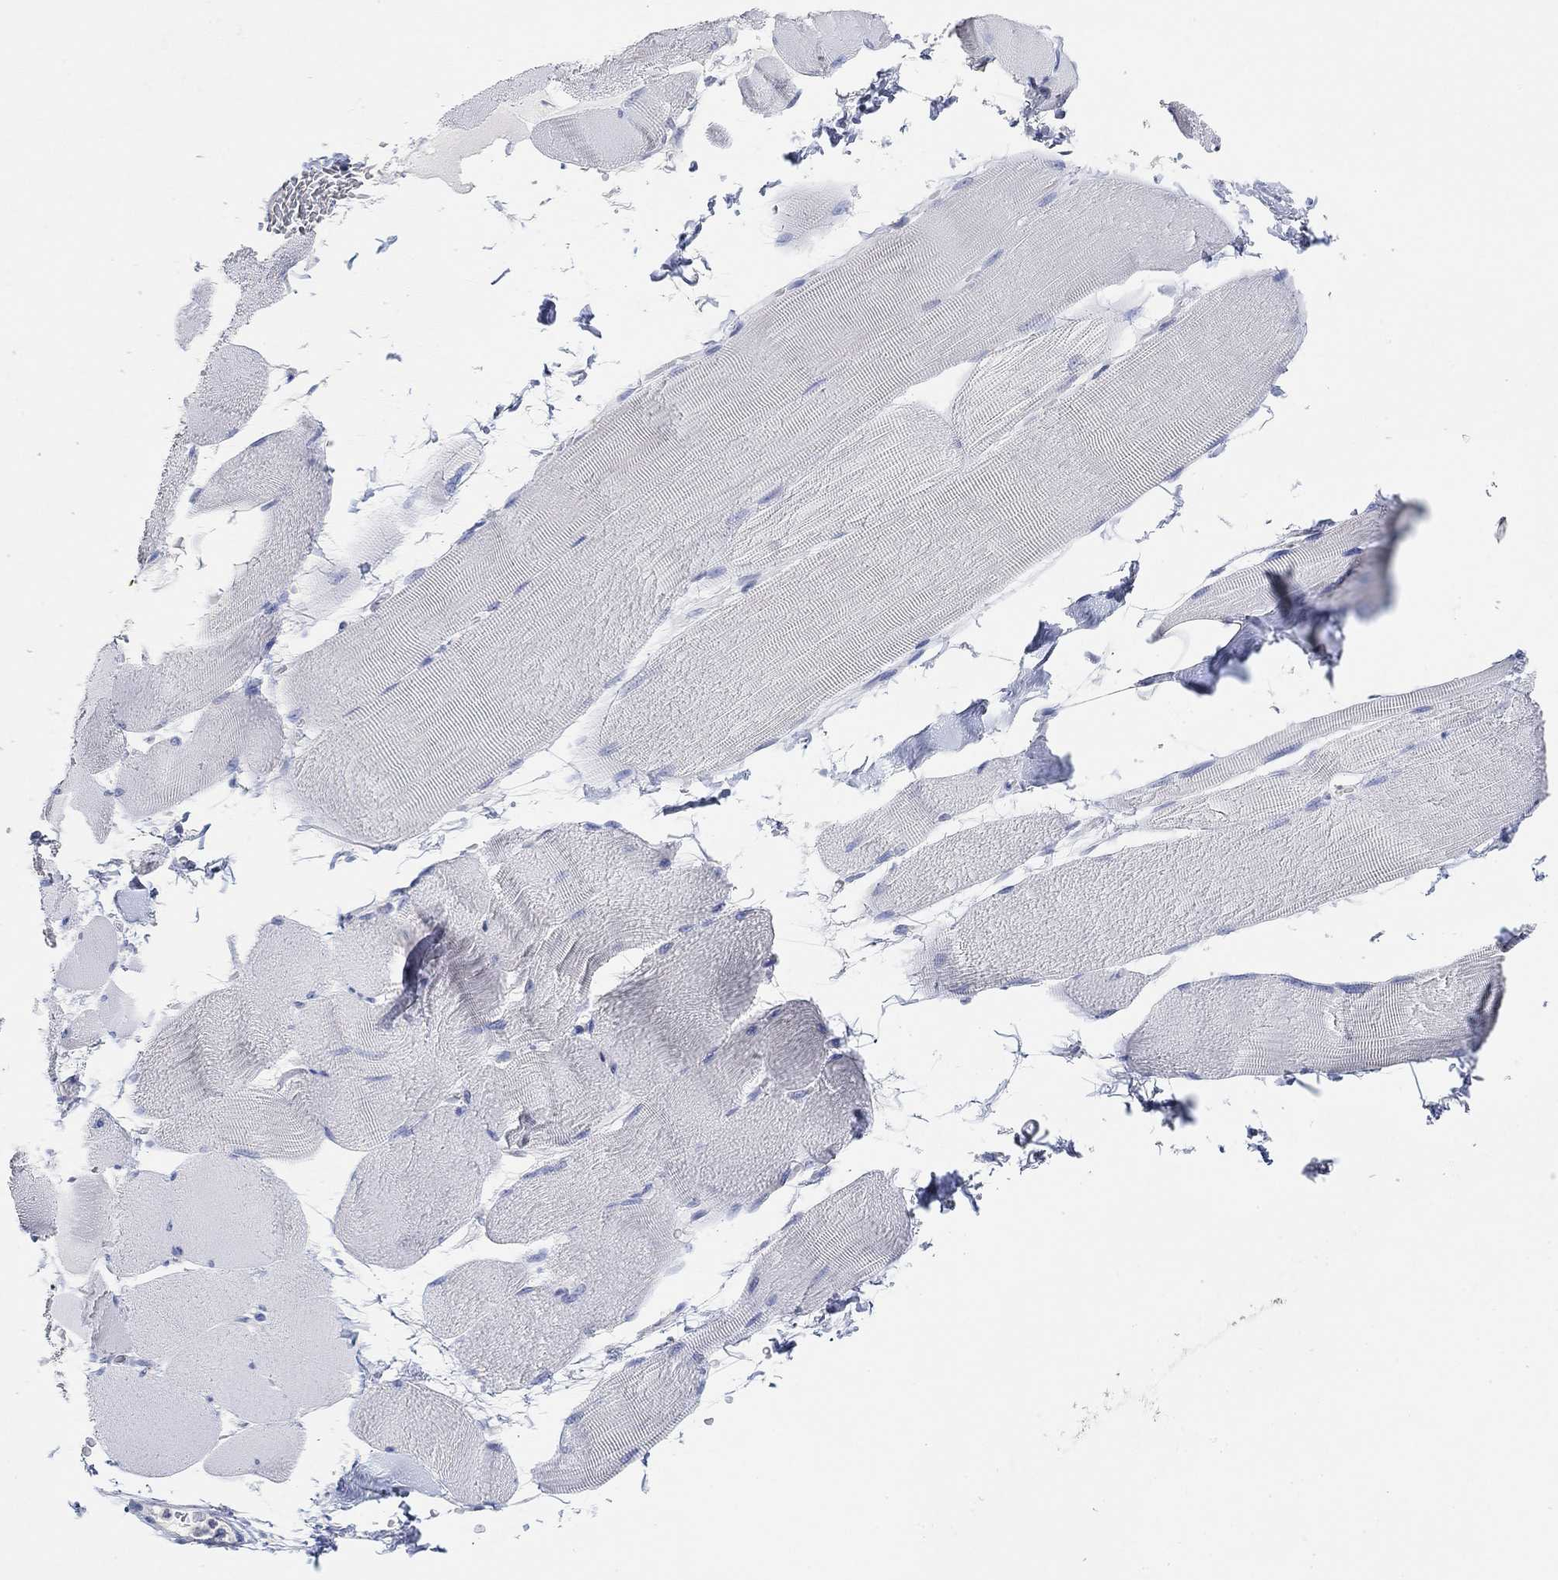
{"staining": {"intensity": "negative", "quantity": "none", "location": "none"}, "tissue": "skeletal muscle", "cell_type": "Myocytes", "image_type": "normal", "snomed": [{"axis": "morphology", "description": "Normal tissue, NOS"}, {"axis": "topography", "description": "Skeletal muscle"}], "caption": "A high-resolution micrograph shows IHC staining of benign skeletal muscle, which displays no significant expression in myocytes.", "gene": "VAT1L", "patient": {"sex": "male", "age": 56}}